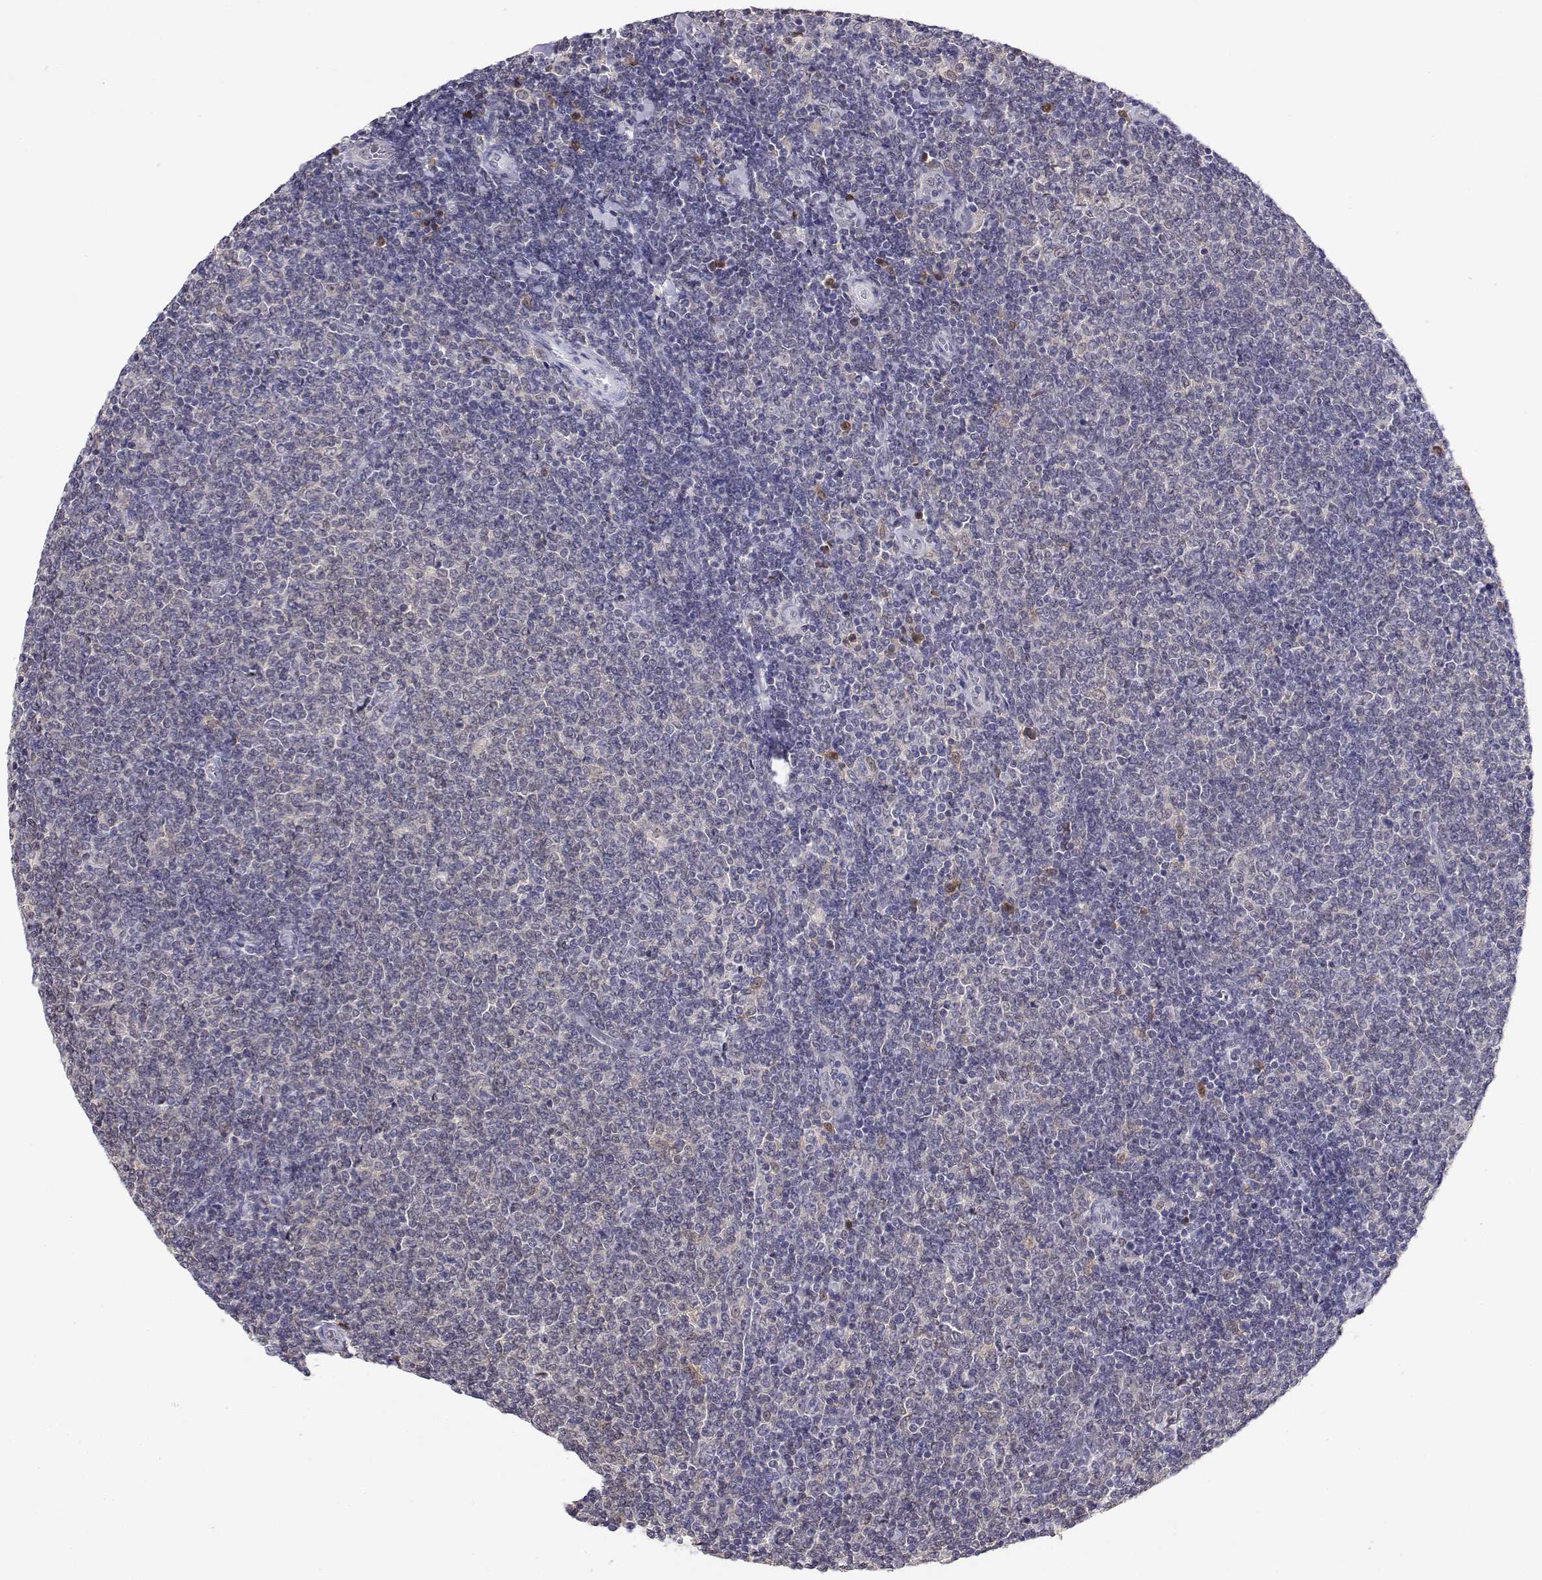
{"staining": {"intensity": "negative", "quantity": "none", "location": "none"}, "tissue": "lymphoma", "cell_type": "Tumor cells", "image_type": "cancer", "snomed": [{"axis": "morphology", "description": "Malignant lymphoma, non-Hodgkin's type, Low grade"}, {"axis": "topography", "description": "Lymph node"}], "caption": "This is an immunohistochemistry photomicrograph of human lymphoma. There is no positivity in tumor cells.", "gene": "ADA", "patient": {"sex": "male", "age": 52}}